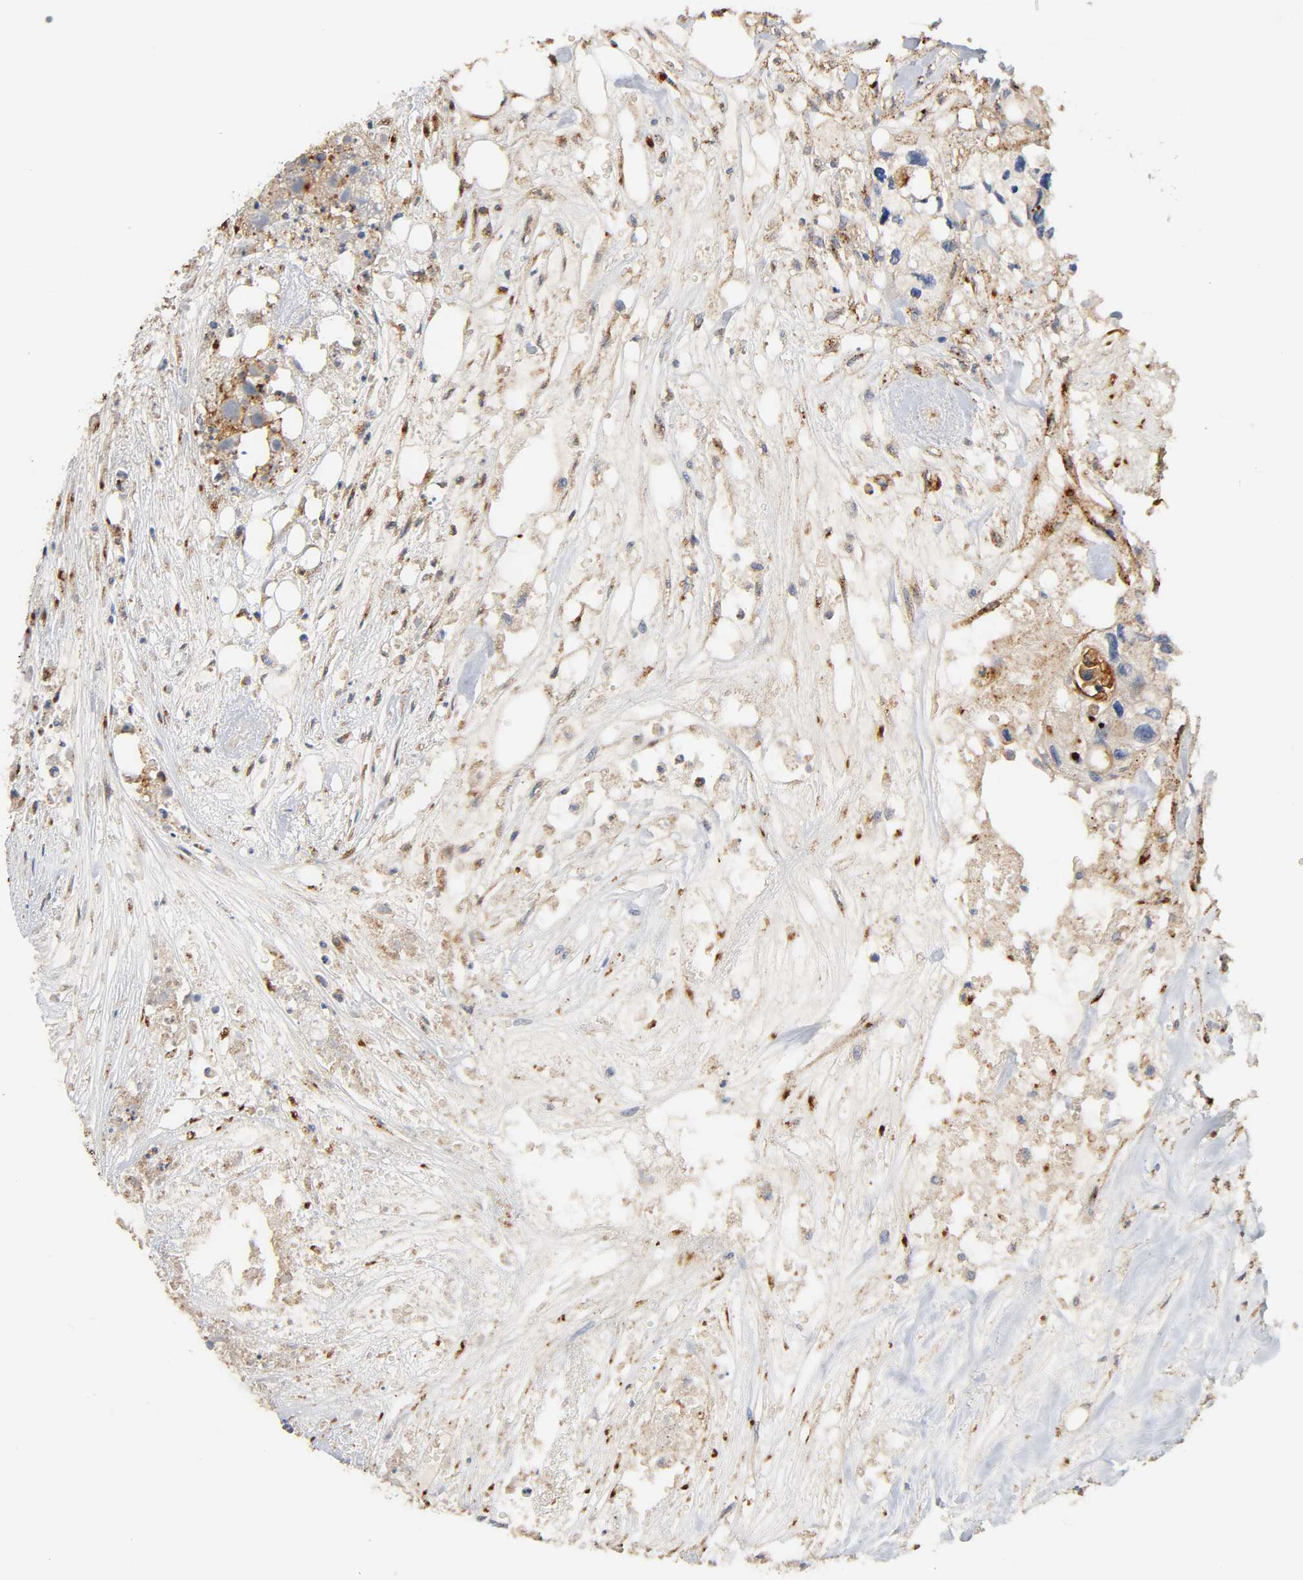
{"staining": {"intensity": "weak", "quantity": "<25%", "location": "cytoplasmic/membranous"}, "tissue": "colorectal cancer", "cell_type": "Tumor cells", "image_type": "cancer", "snomed": [{"axis": "morphology", "description": "Adenocarcinoma, NOS"}, {"axis": "topography", "description": "Colon"}], "caption": "Tumor cells are negative for brown protein staining in colorectal adenocarcinoma.", "gene": "IFITM3", "patient": {"sex": "female", "age": 57}}